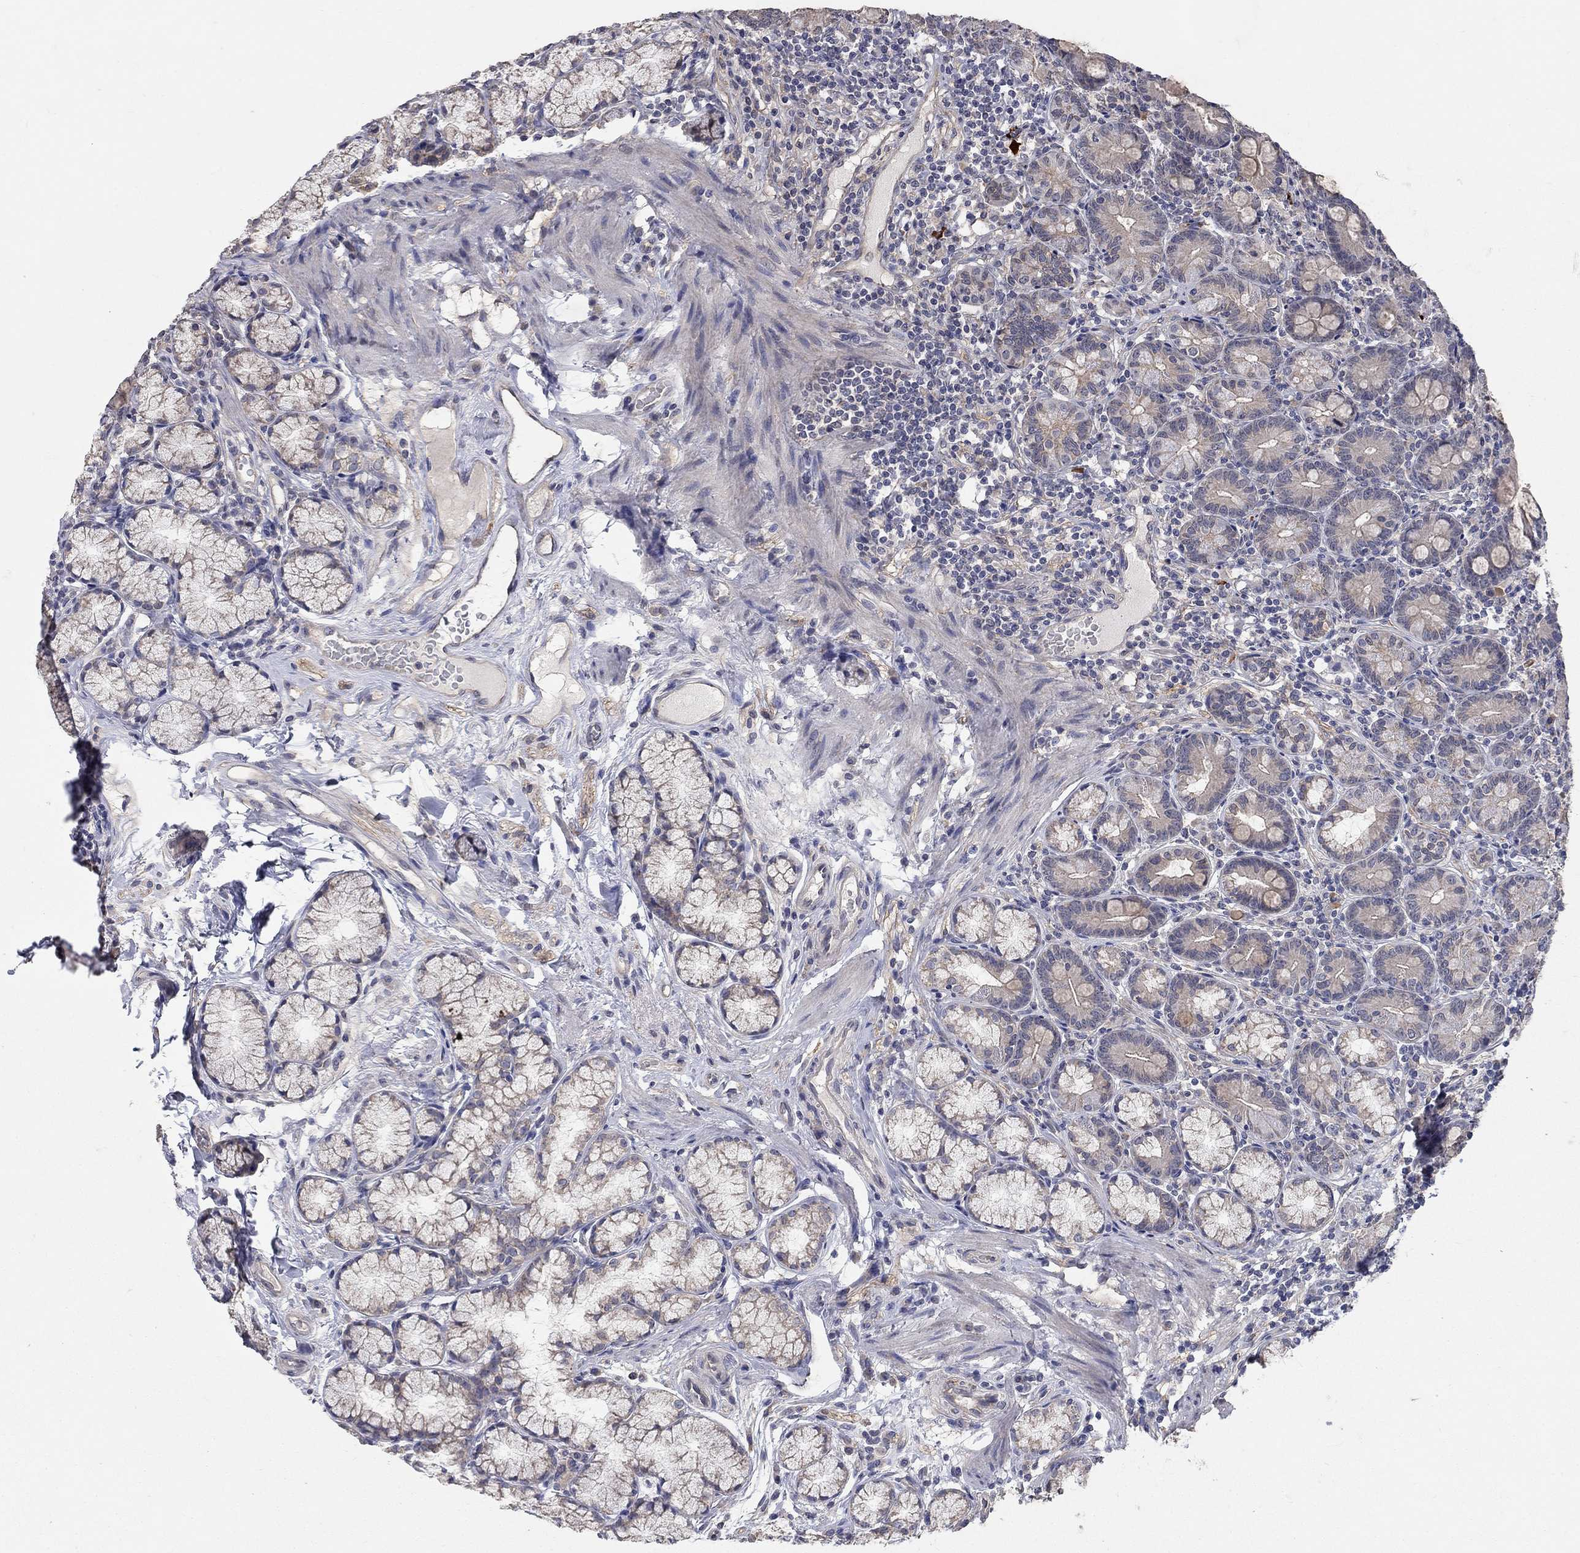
{"staining": {"intensity": "moderate", "quantity": "<25%", "location": "cytoplasmic/membranous"}, "tissue": "duodenum", "cell_type": "Glandular cells", "image_type": "normal", "snomed": [{"axis": "morphology", "description": "Normal tissue, NOS"}, {"axis": "topography", "description": "Duodenum"}], "caption": "Duodenum stained with DAB (3,3'-diaminobenzidine) immunohistochemistry (IHC) shows low levels of moderate cytoplasmic/membranous staining in approximately <25% of glandular cells.", "gene": "WASF3", "patient": {"sex": "female", "age": 67}}